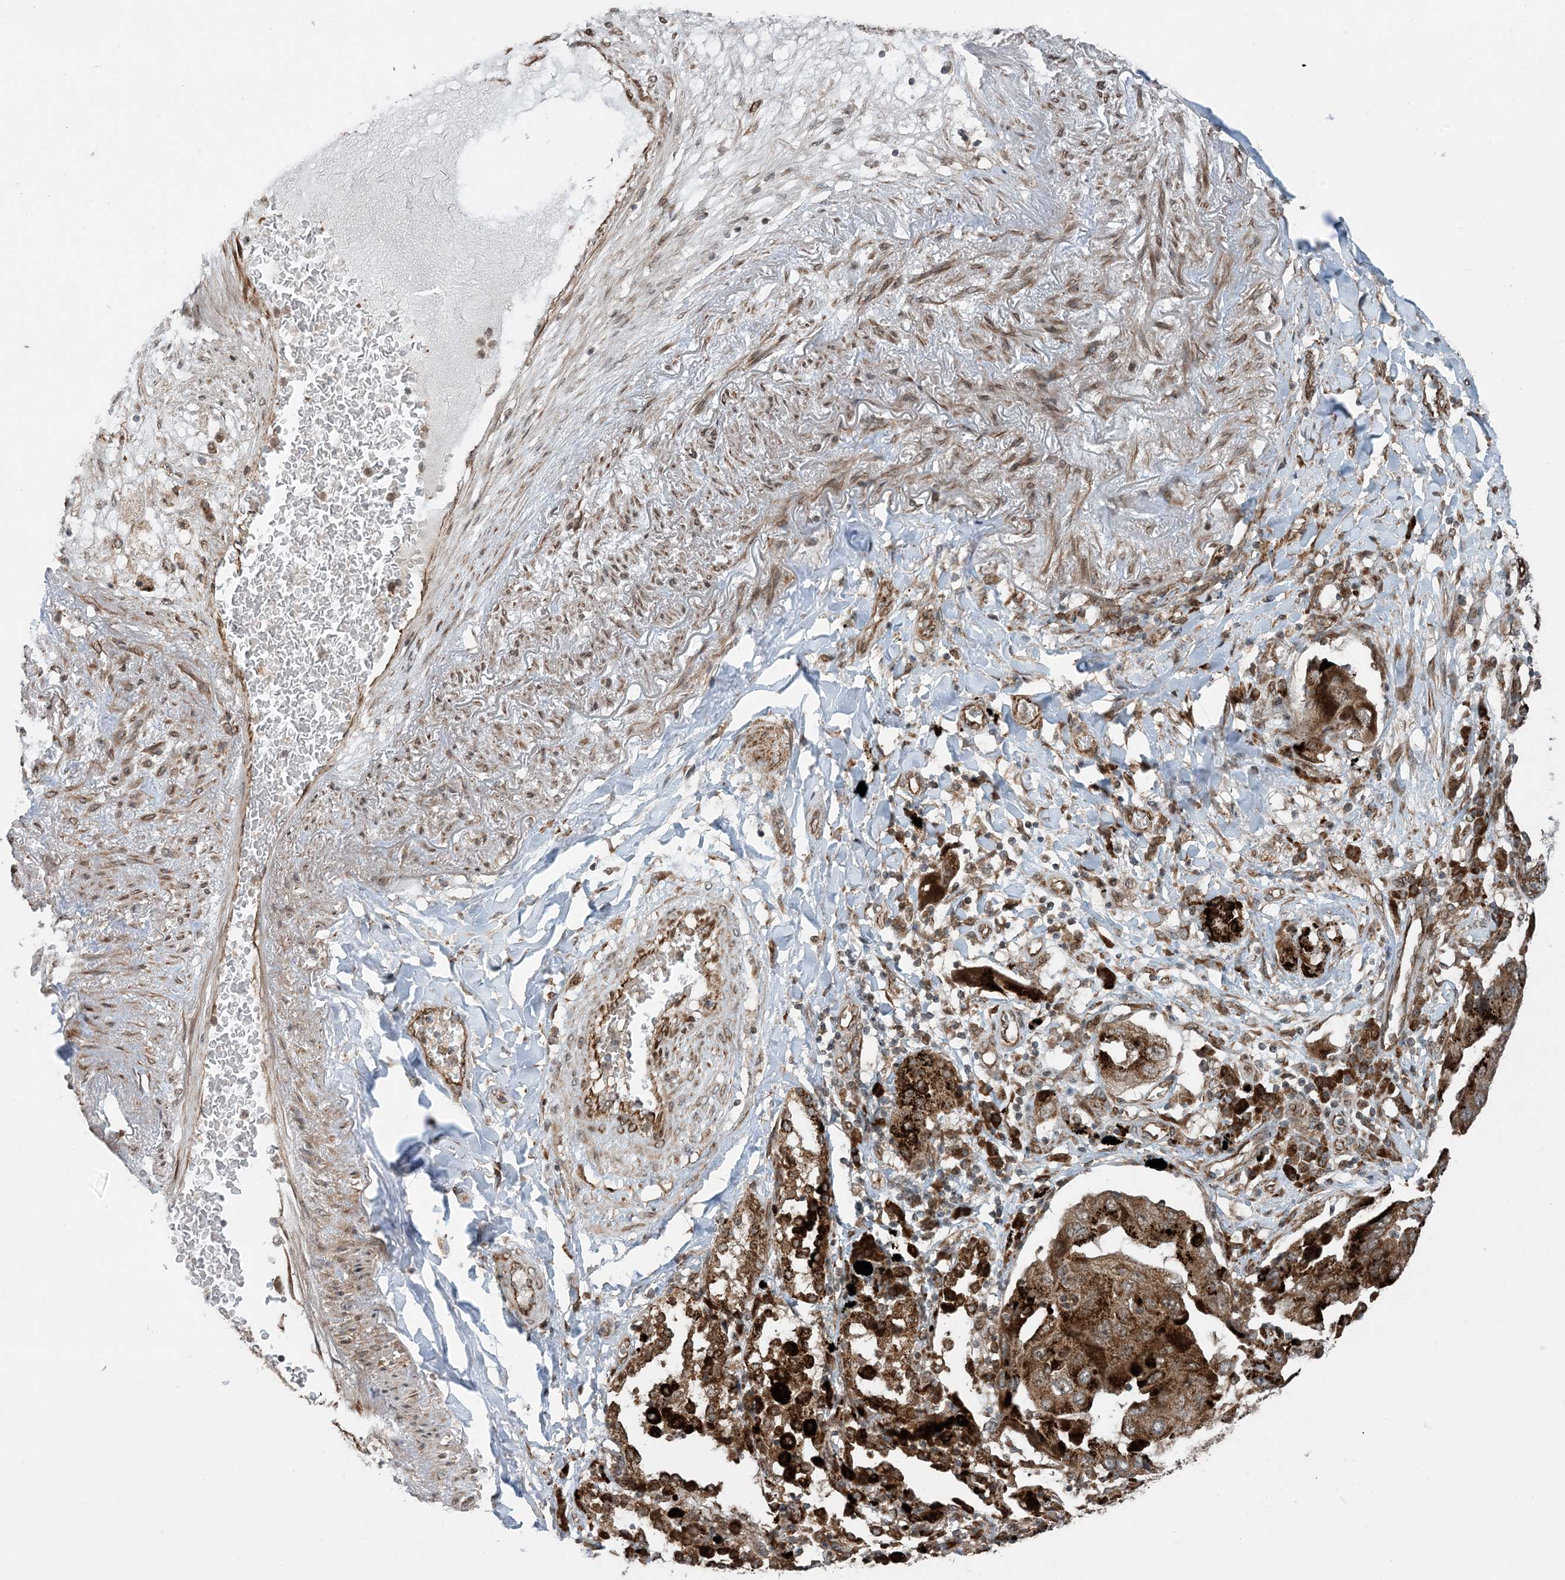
{"staining": {"intensity": "strong", "quantity": ">75%", "location": "cytoplasmic/membranous"}, "tissue": "lung cancer", "cell_type": "Tumor cells", "image_type": "cancer", "snomed": [{"axis": "morphology", "description": "Adenocarcinoma, NOS"}, {"axis": "topography", "description": "Lung"}], "caption": "Brown immunohistochemical staining in lung cancer demonstrates strong cytoplasmic/membranous staining in about >75% of tumor cells.", "gene": "EDEM2", "patient": {"sex": "female", "age": 65}}